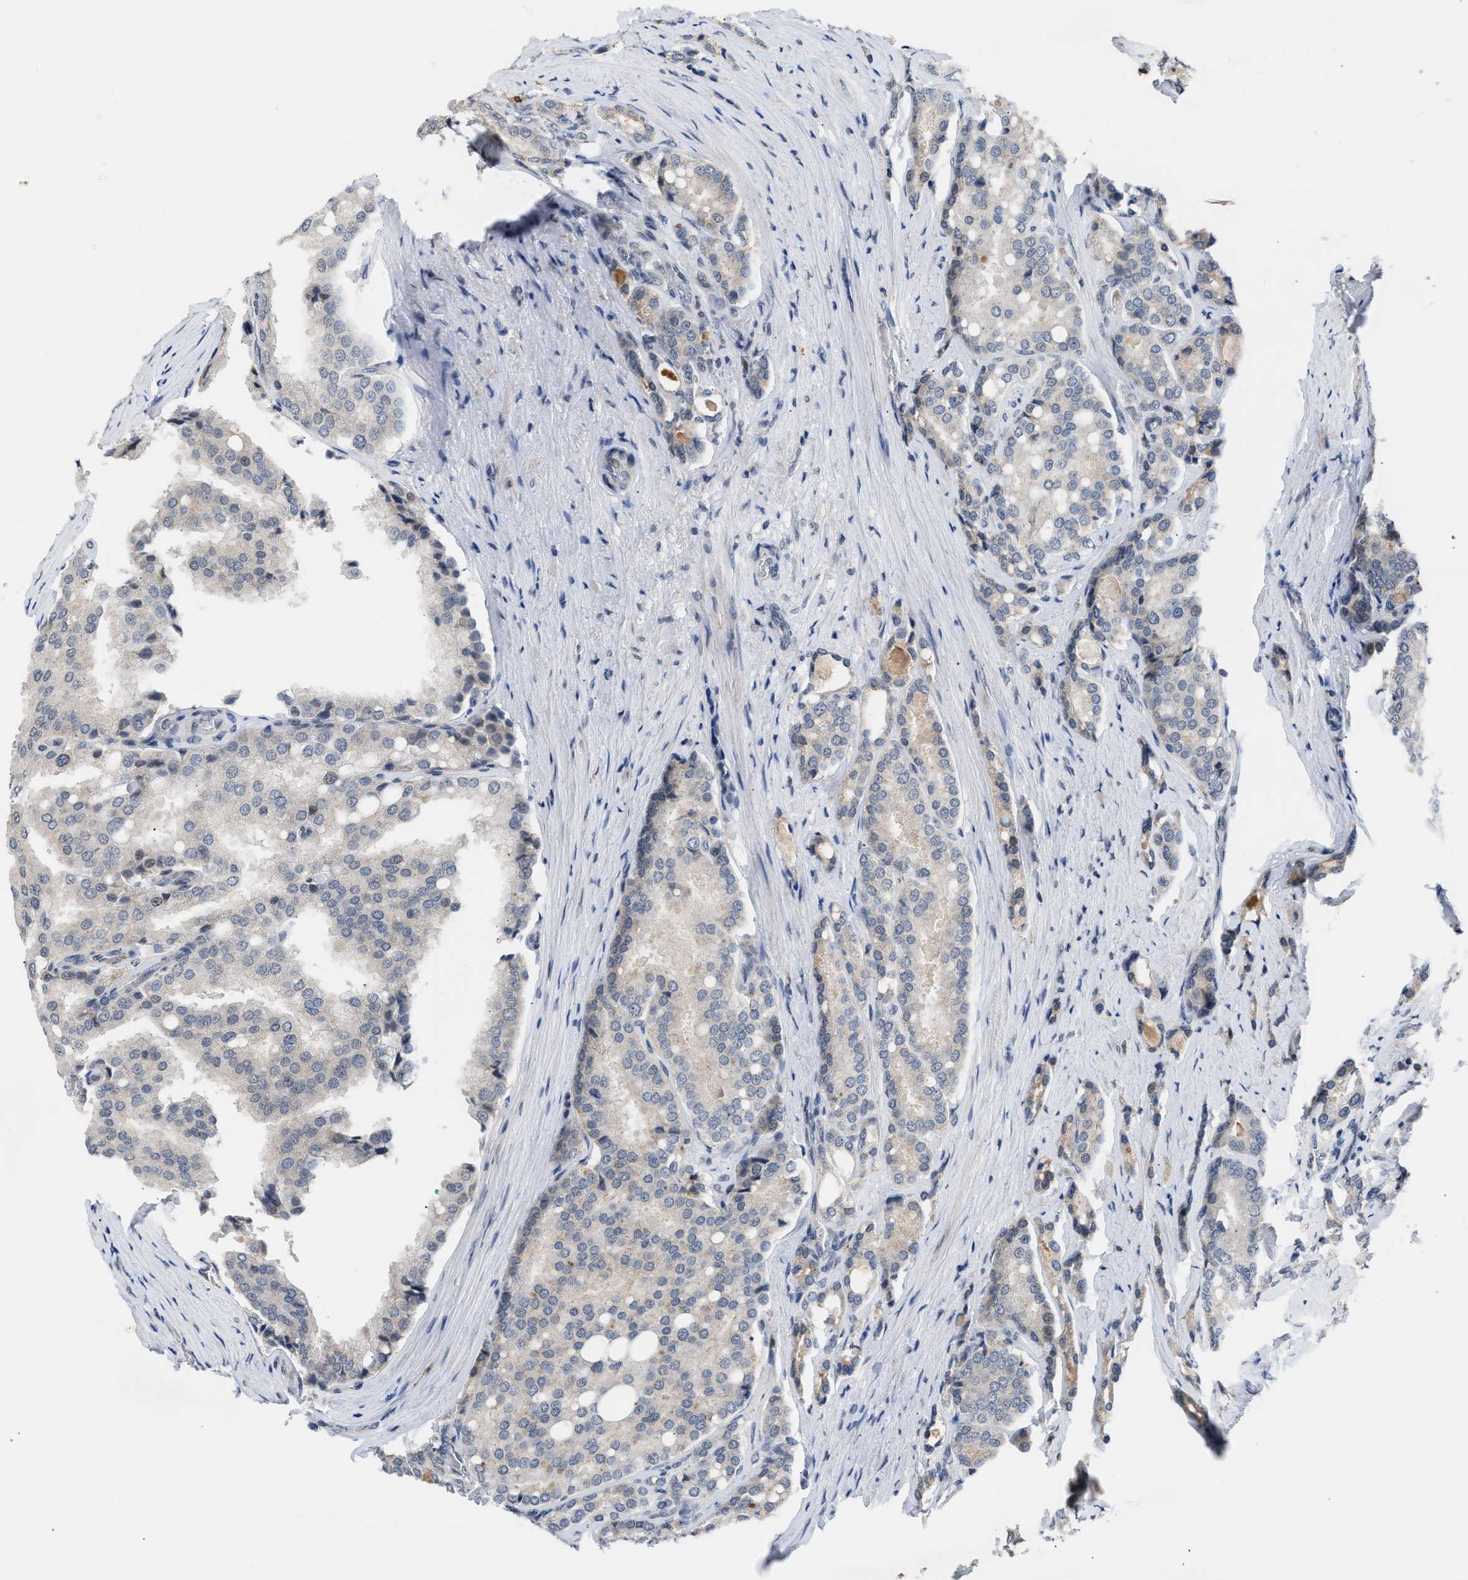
{"staining": {"intensity": "negative", "quantity": "none", "location": "none"}, "tissue": "prostate cancer", "cell_type": "Tumor cells", "image_type": "cancer", "snomed": [{"axis": "morphology", "description": "Adenocarcinoma, High grade"}, {"axis": "topography", "description": "Prostate"}], "caption": "There is no significant expression in tumor cells of prostate high-grade adenocarcinoma. (DAB (3,3'-diaminobenzidine) IHC with hematoxylin counter stain).", "gene": "TXNRD3", "patient": {"sex": "male", "age": 50}}